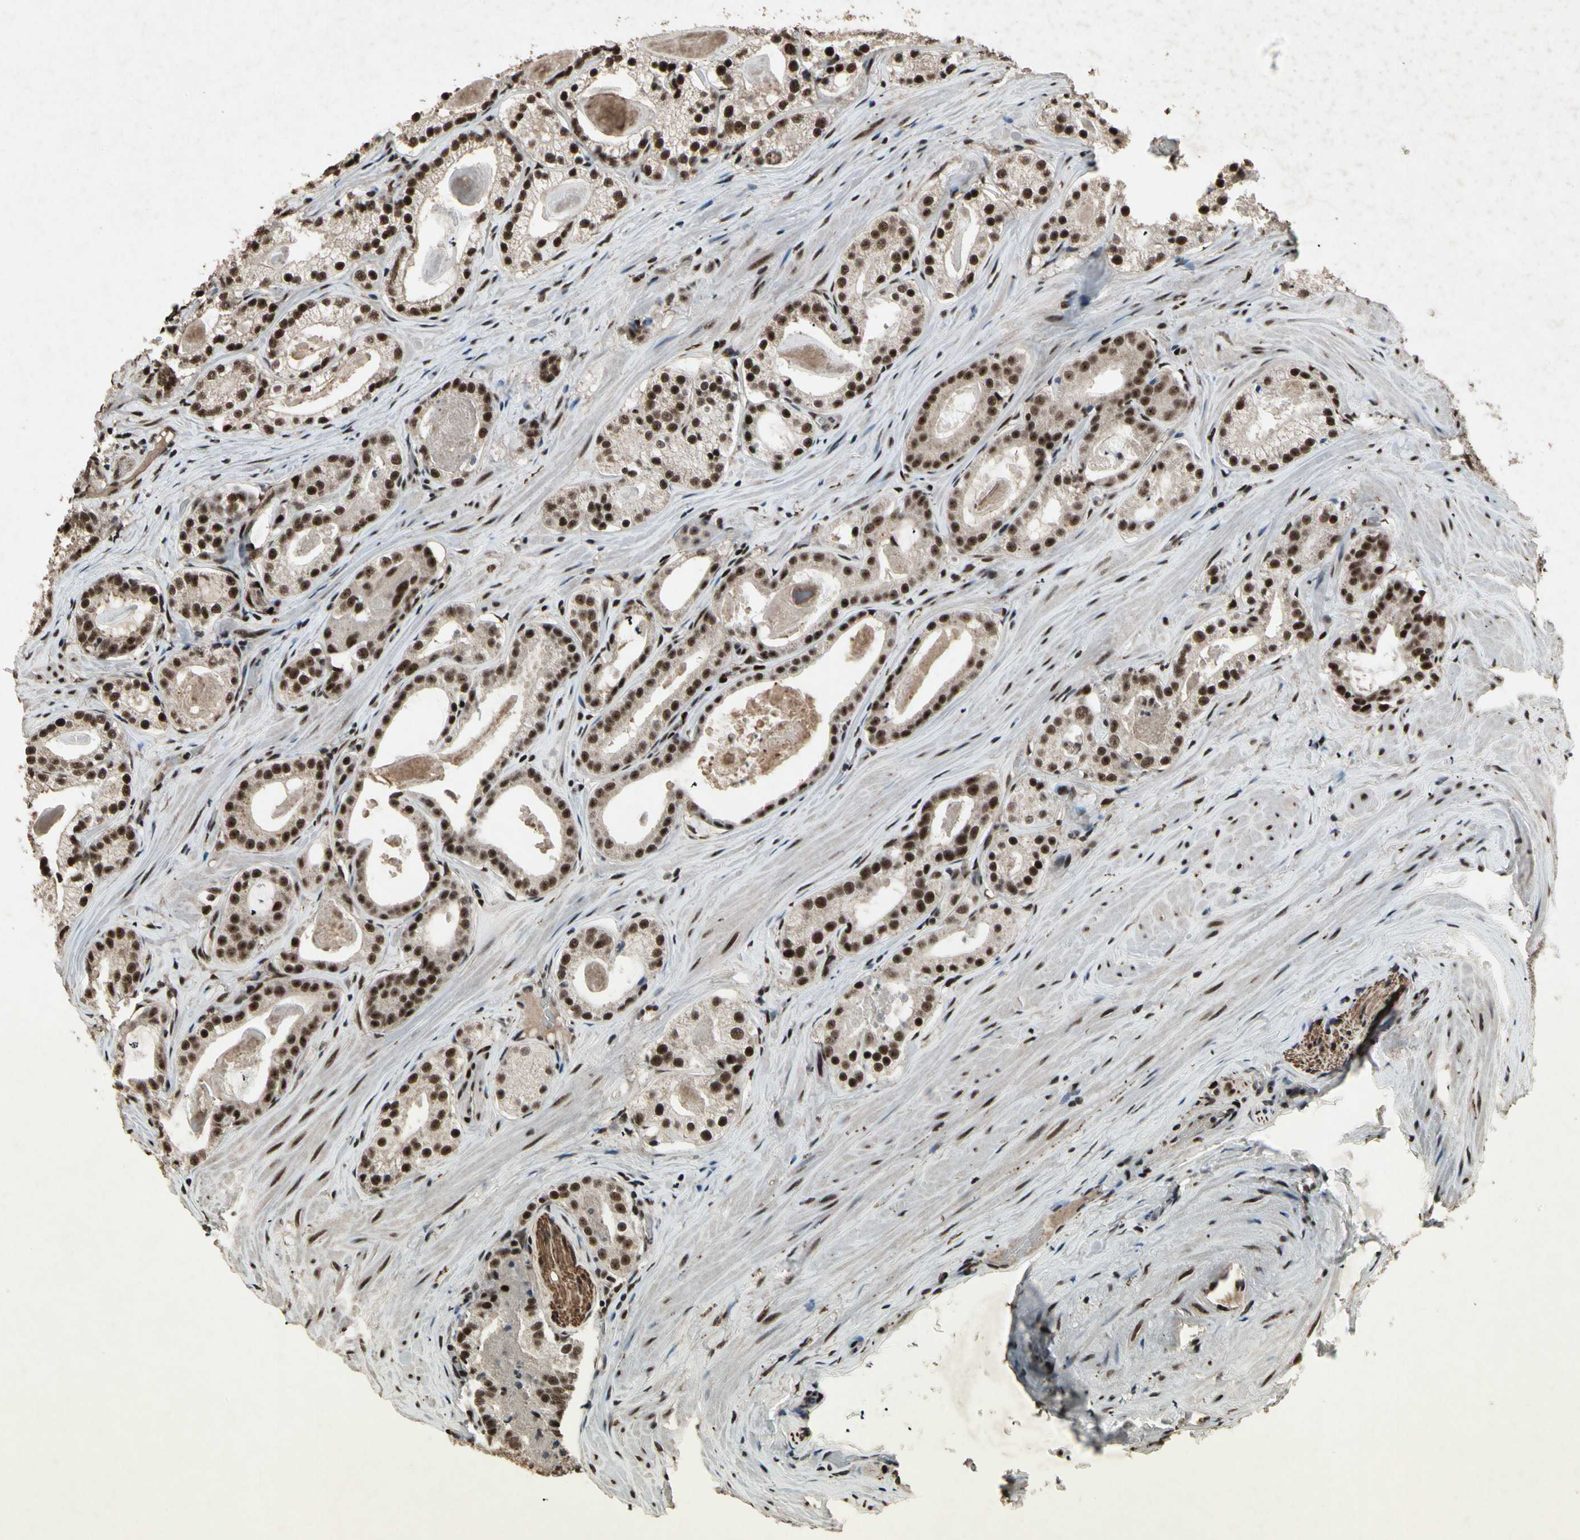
{"staining": {"intensity": "strong", "quantity": ">75%", "location": "nuclear"}, "tissue": "prostate cancer", "cell_type": "Tumor cells", "image_type": "cancer", "snomed": [{"axis": "morphology", "description": "Adenocarcinoma, Low grade"}, {"axis": "topography", "description": "Prostate"}], "caption": "Protein staining of low-grade adenocarcinoma (prostate) tissue reveals strong nuclear staining in approximately >75% of tumor cells. (DAB IHC, brown staining for protein, blue staining for nuclei).", "gene": "TBX2", "patient": {"sex": "male", "age": 59}}